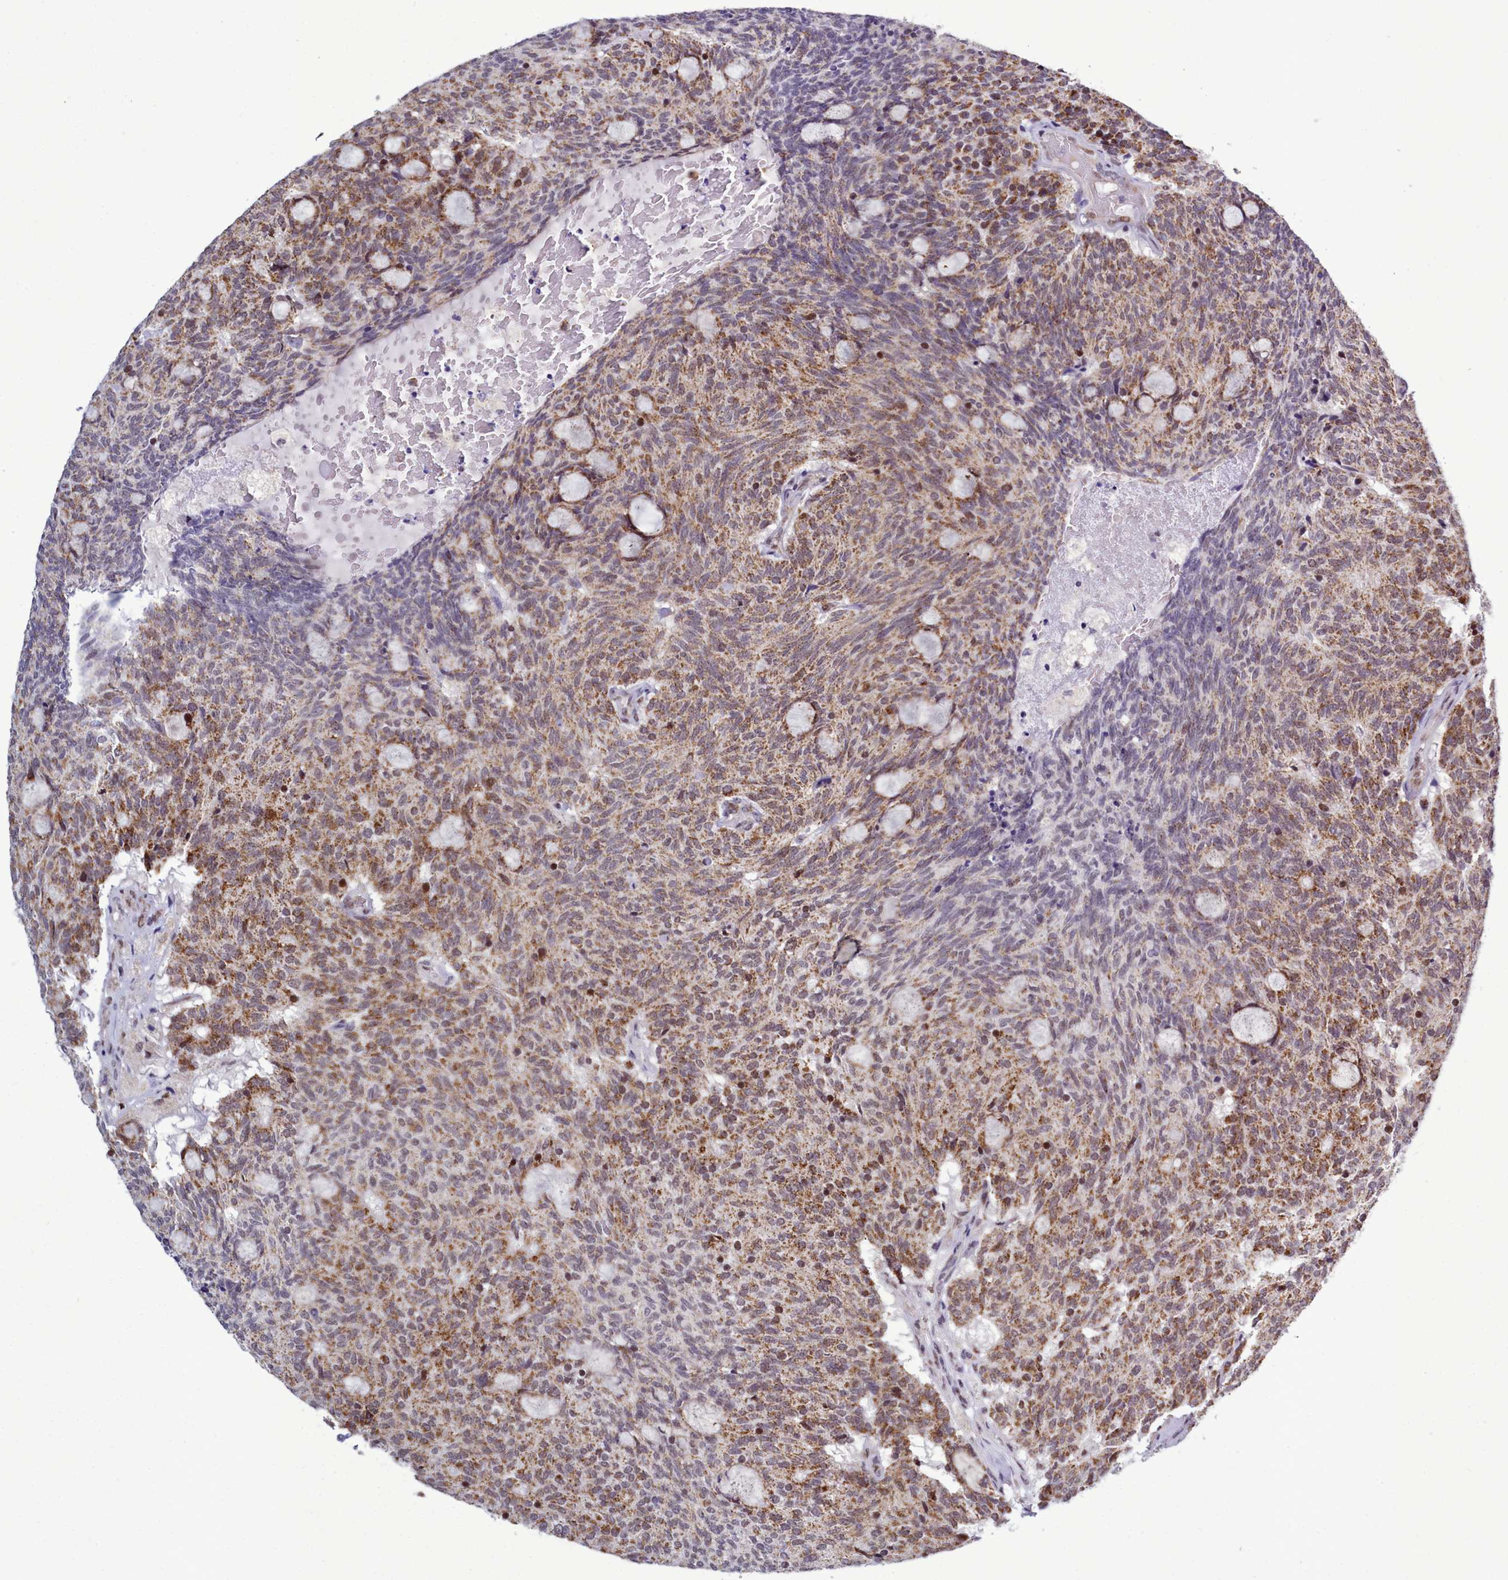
{"staining": {"intensity": "moderate", "quantity": ">75%", "location": "cytoplasmic/membranous,nuclear"}, "tissue": "carcinoid", "cell_type": "Tumor cells", "image_type": "cancer", "snomed": [{"axis": "morphology", "description": "Carcinoid, malignant, NOS"}, {"axis": "topography", "description": "Pancreas"}], "caption": "Tumor cells demonstrate medium levels of moderate cytoplasmic/membranous and nuclear staining in about >75% of cells in human carcinoid. Nuclei are stained in blue.", "gene": "POM121L2", "patient": {"sex": "female", "age": 54}}